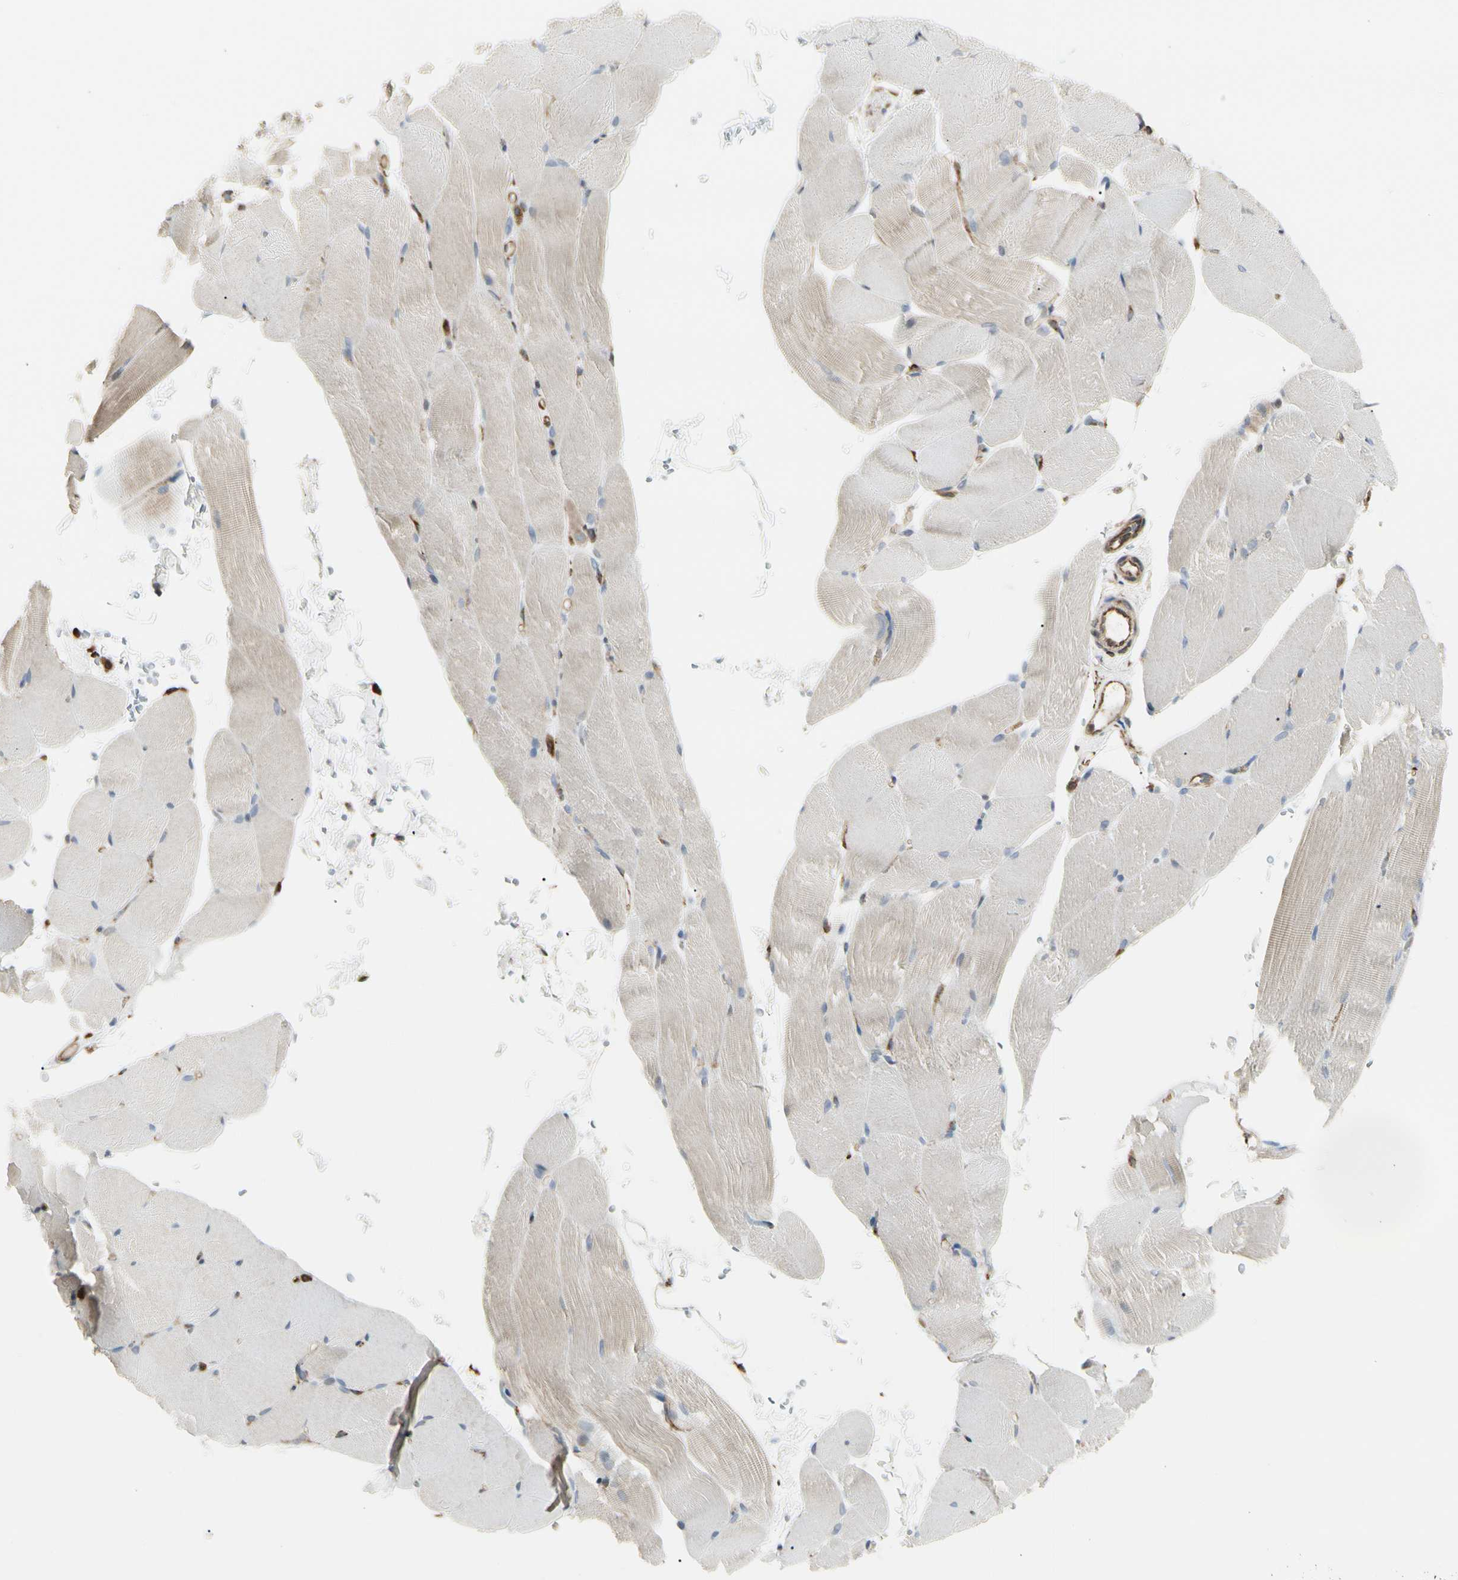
{"staining": {"intensity": "weak", "quantity": "25%-75%", "location": "cytoplasmic/membranous"}, "tissue": "skeletal muscle", "cell_type": "Myocytes", "image_type": "normal", "snomed": [{"axis": "morphology", "description": "Normal tissue, NOS"}, {"axis": "topography", "description": "Skeletal muscle"}, {"axis": "topography", "description": "Parathyroid gland"}], "caption": "Immunohistochemical staining of benign human skeletal muscle displays weak cytoplasmic/membranous protein staining in about 25%-75% of myocytes.", "gene": "HSP90B1", "patient": {"sex": "female", "age": 37}}